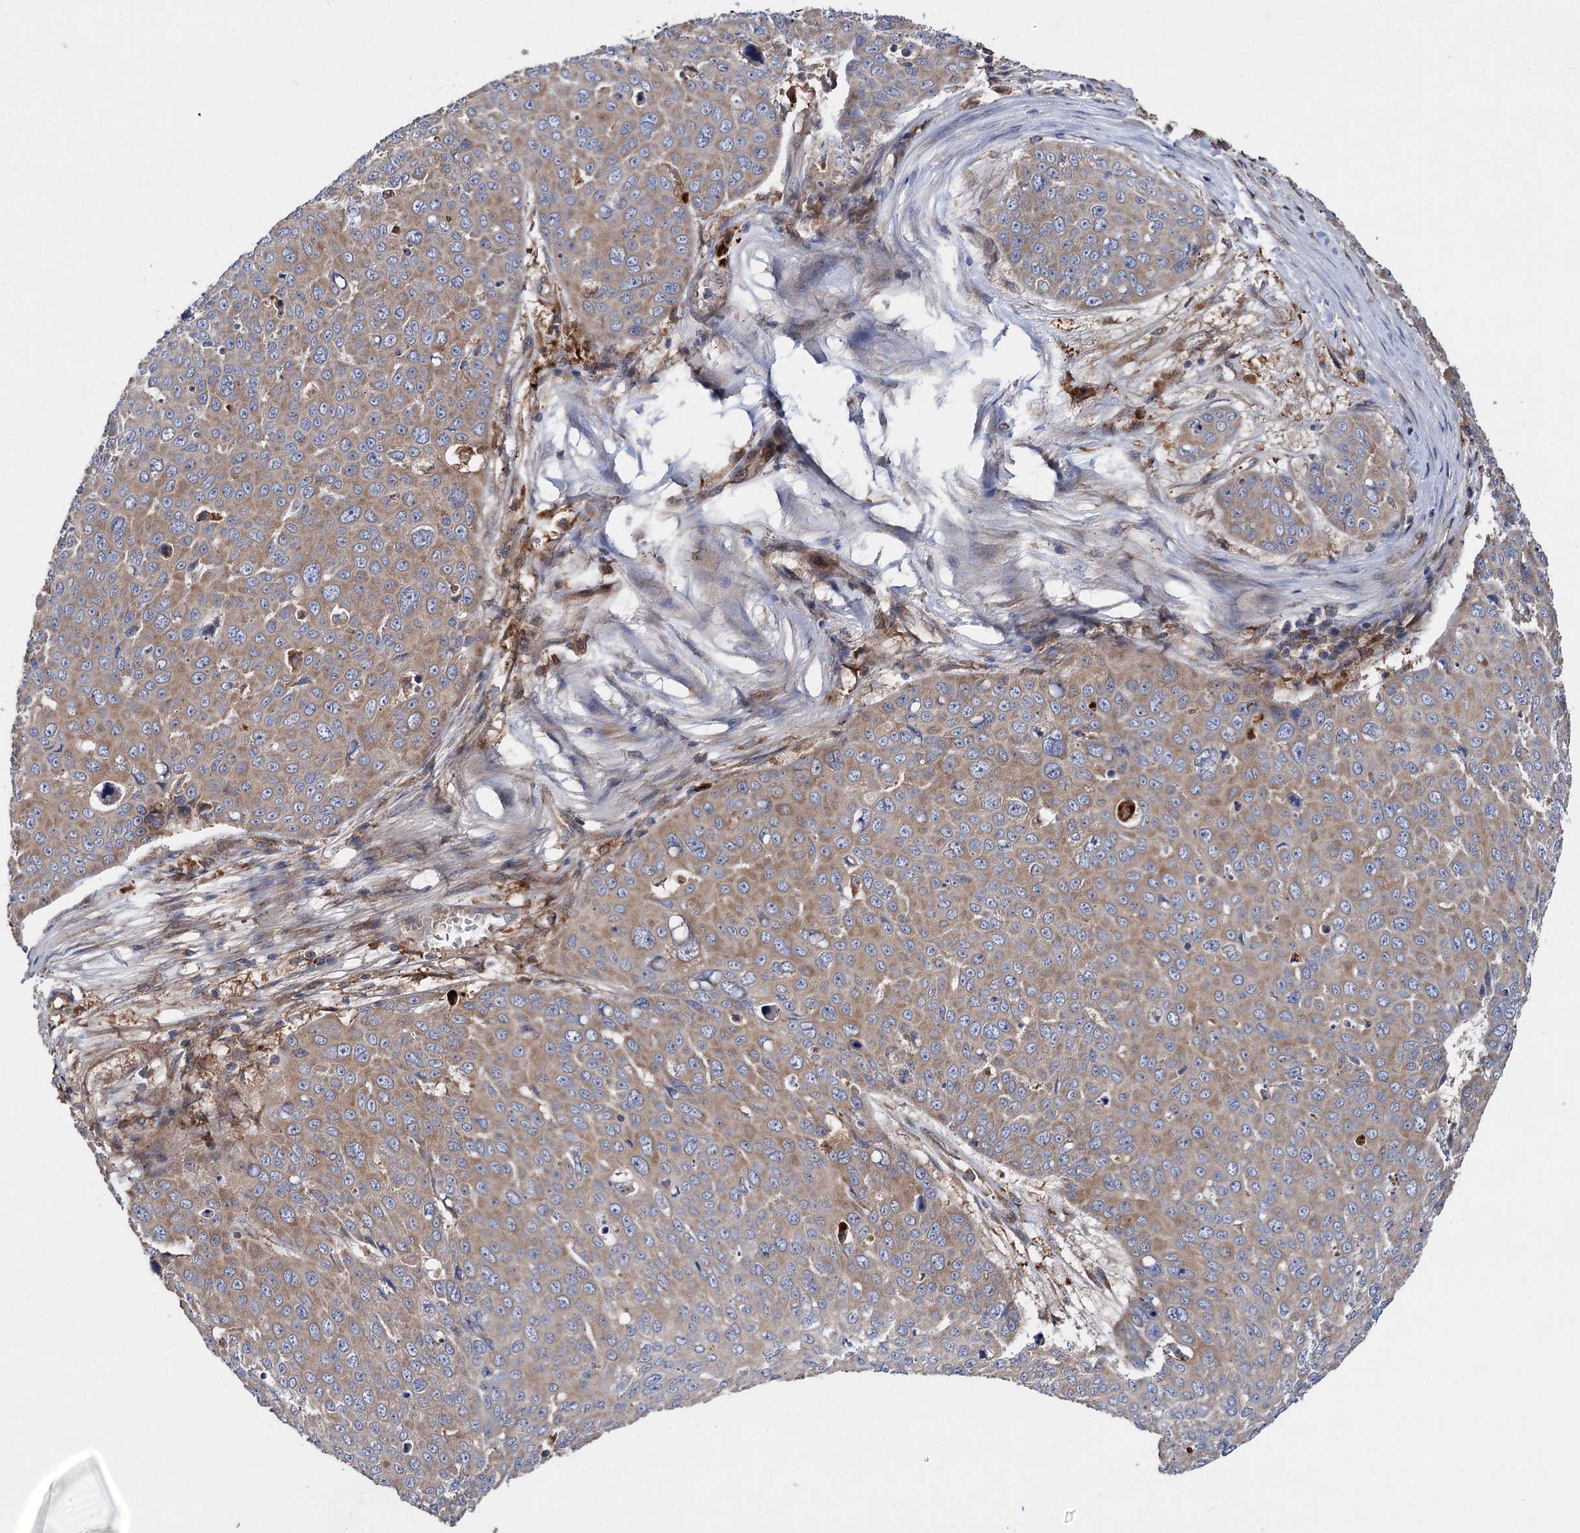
{"staining": {"intensity": "weak", "quantity": ">75%", "location": "cytoplasmic/membranous"}, "tissue": "skin cancer", "cell_type": "Tumor cells", "image_type": "cancer", "snomed": [{"axis": "morphology", "description": "Squamous cell carcinoma, NOS"}, {"axis": "topography", "description": "Skin"}], "caption": "The photomicrograph demonstrates immunohistochemical staining of skin cancer. There is weak cytoplasmic/membranous expression is identified in about >75% of tumor cells. (Stains: DAB (3,3'-diaminobenzidine) in brown, nuclei in blue, Microscopy: brightfield microscopy at high magnification).", "gene": "NAA25", "patient": {"sex": "male", "age": 71}}